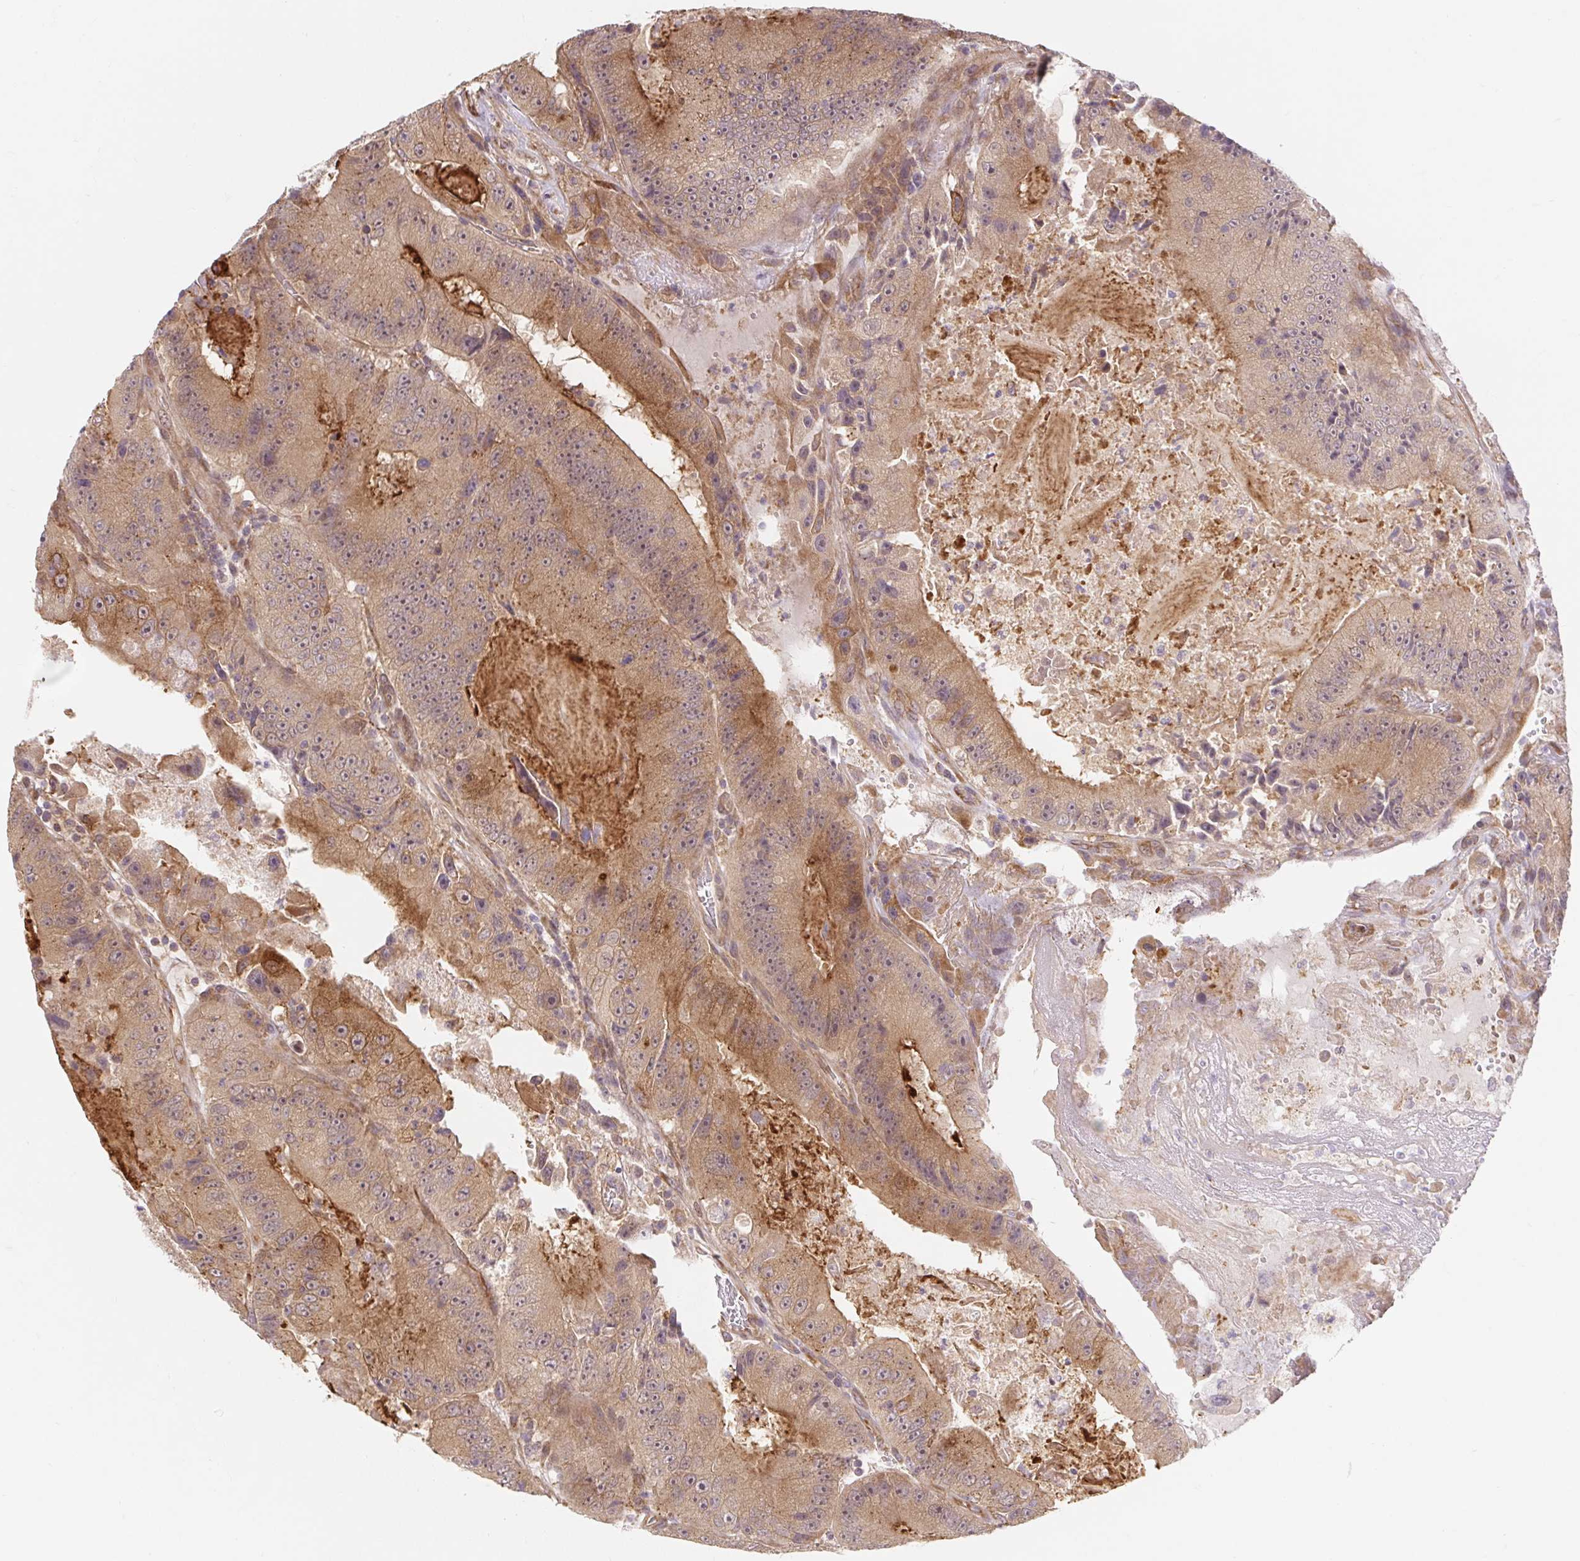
{"staining": {"intensity": "weak", "quantity": ">75%", "location": "cytoplasmic/membranous"}, "tissue": "colorectal cancer", "cell_type": "Tumor cells", "image_type": "cancer", "snomed": [{"axis": "morphology", "description": "Adenocarcinoma, NOS"}, {"axis": "topography", "description": "Colon"}], "caption": "The immunohistochemical stain highlights weak cytoplasmic/membranous staining in tumor cells of colorectal cancer tissue. The protein of interest is stained brown, and the nuclei are stained in blue (DAB IHC with brightfield microscopy, high magnification).", "gene": "LYPD5", "patient": {"sex": "female", "age": 86}}